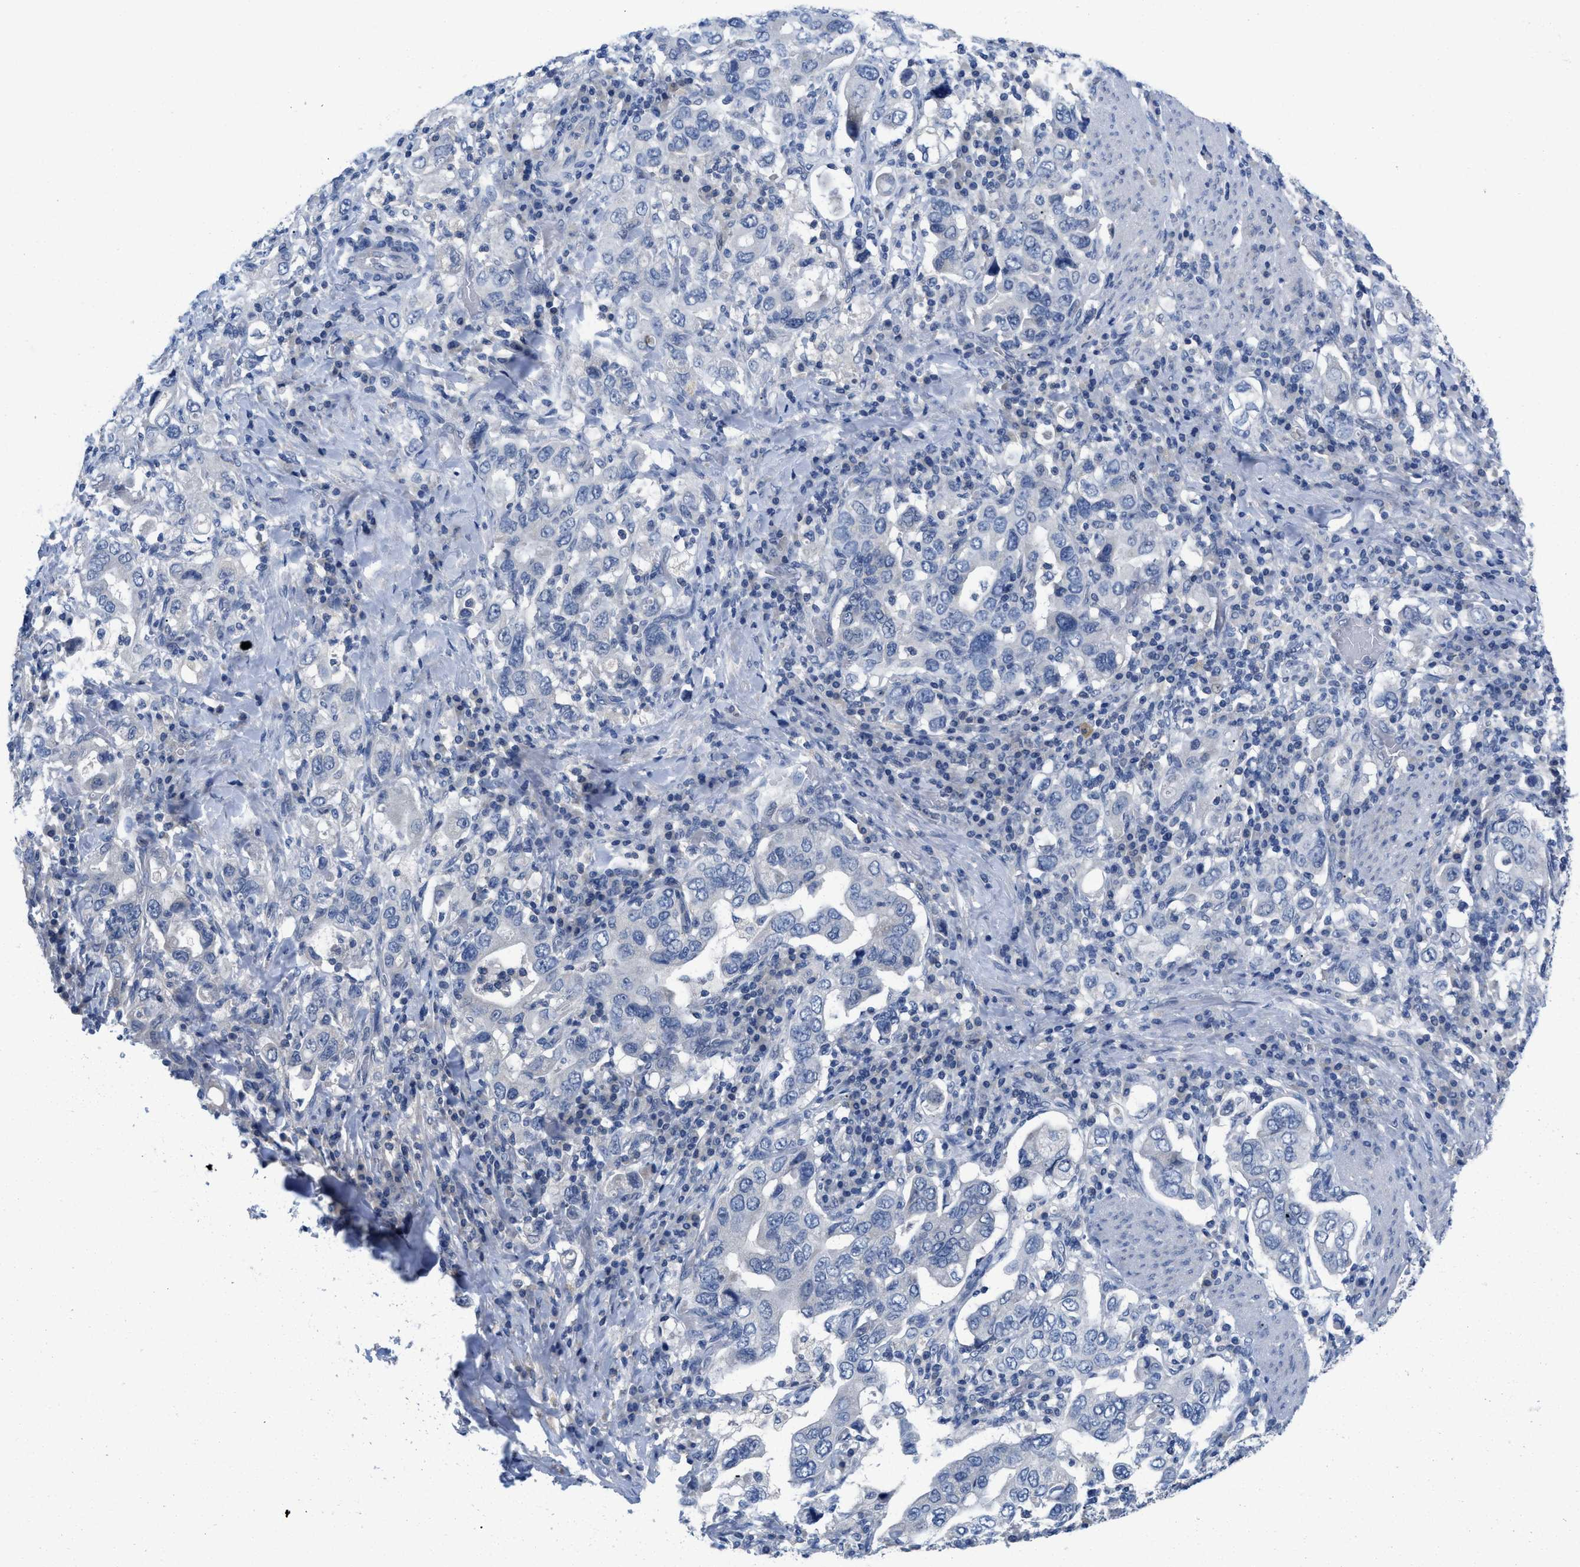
{"staining": {"intensity": "negative", "quantity": "none", "location": "none"}, "tissue": "stomach cancer", "cell_type": "Tumor cells", "image_type": "cancer", "snomed": [{"axis": "morphology", "description": "Adenocarcinoma, NOS"}, {"axis": "topography", "description": "Stomach, upper"}], "caption": "DAB (3,3'-diaminobenzidine) immunohistochemical staining of human stomach cancer demonstrates no significant positivity in tumor cells.", "gene": "PYY", "patient": {"sex": "male", "age": 62}}